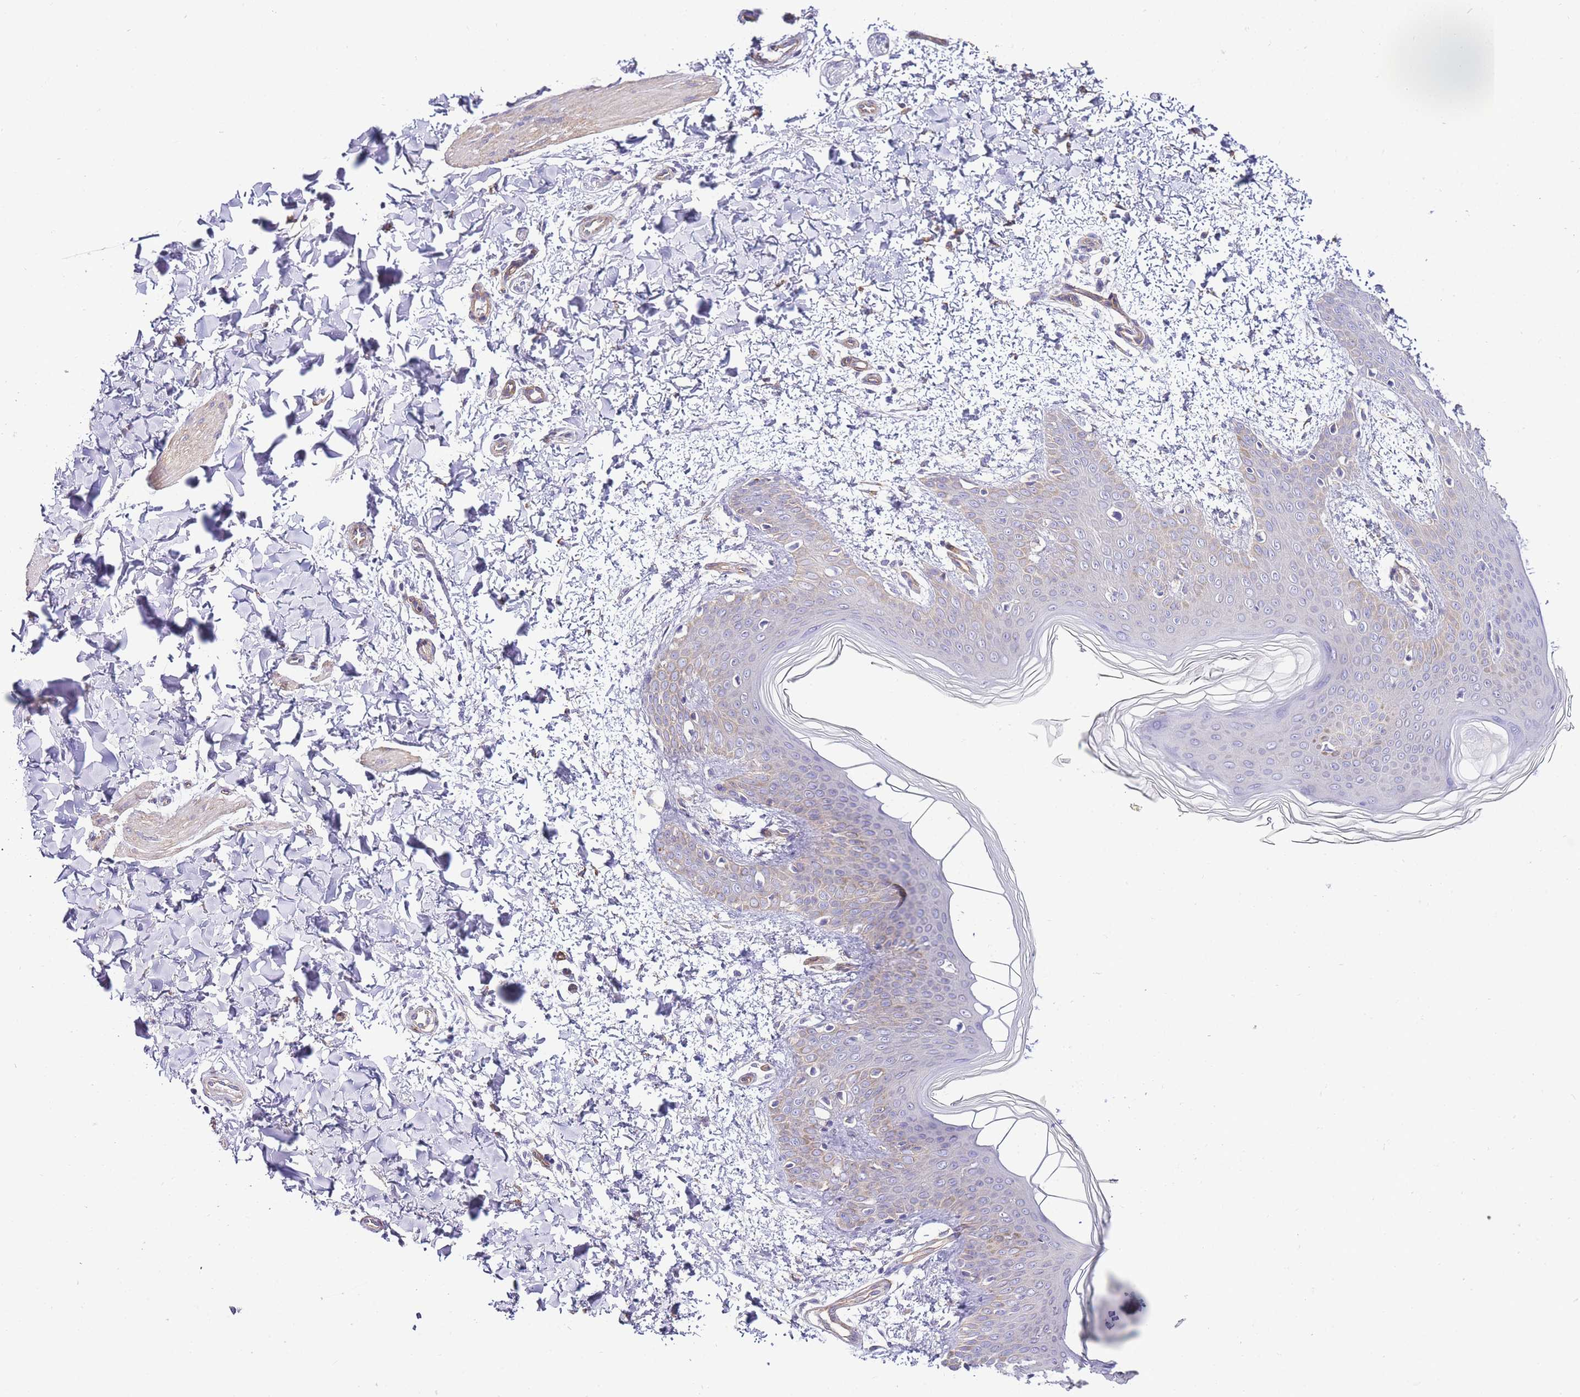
{"staining": {"intensity": "negative", "quantity": "none", "location": "none"}, "tissue": "skin", "cell_type": "Fibroblasts", "image_type": "normal", "snomed": [{"axis": "morphology", "description": "Normal tissue, NOS"}, {"axis": "topography", "description": "Skin"}], "caption": "IHC micrograph of normal skin: skin stained with DAB shows no significant protein staining in fibroblasts.", "gene": "PDCD7", "patient": {"sex": "male", "age": 36}}